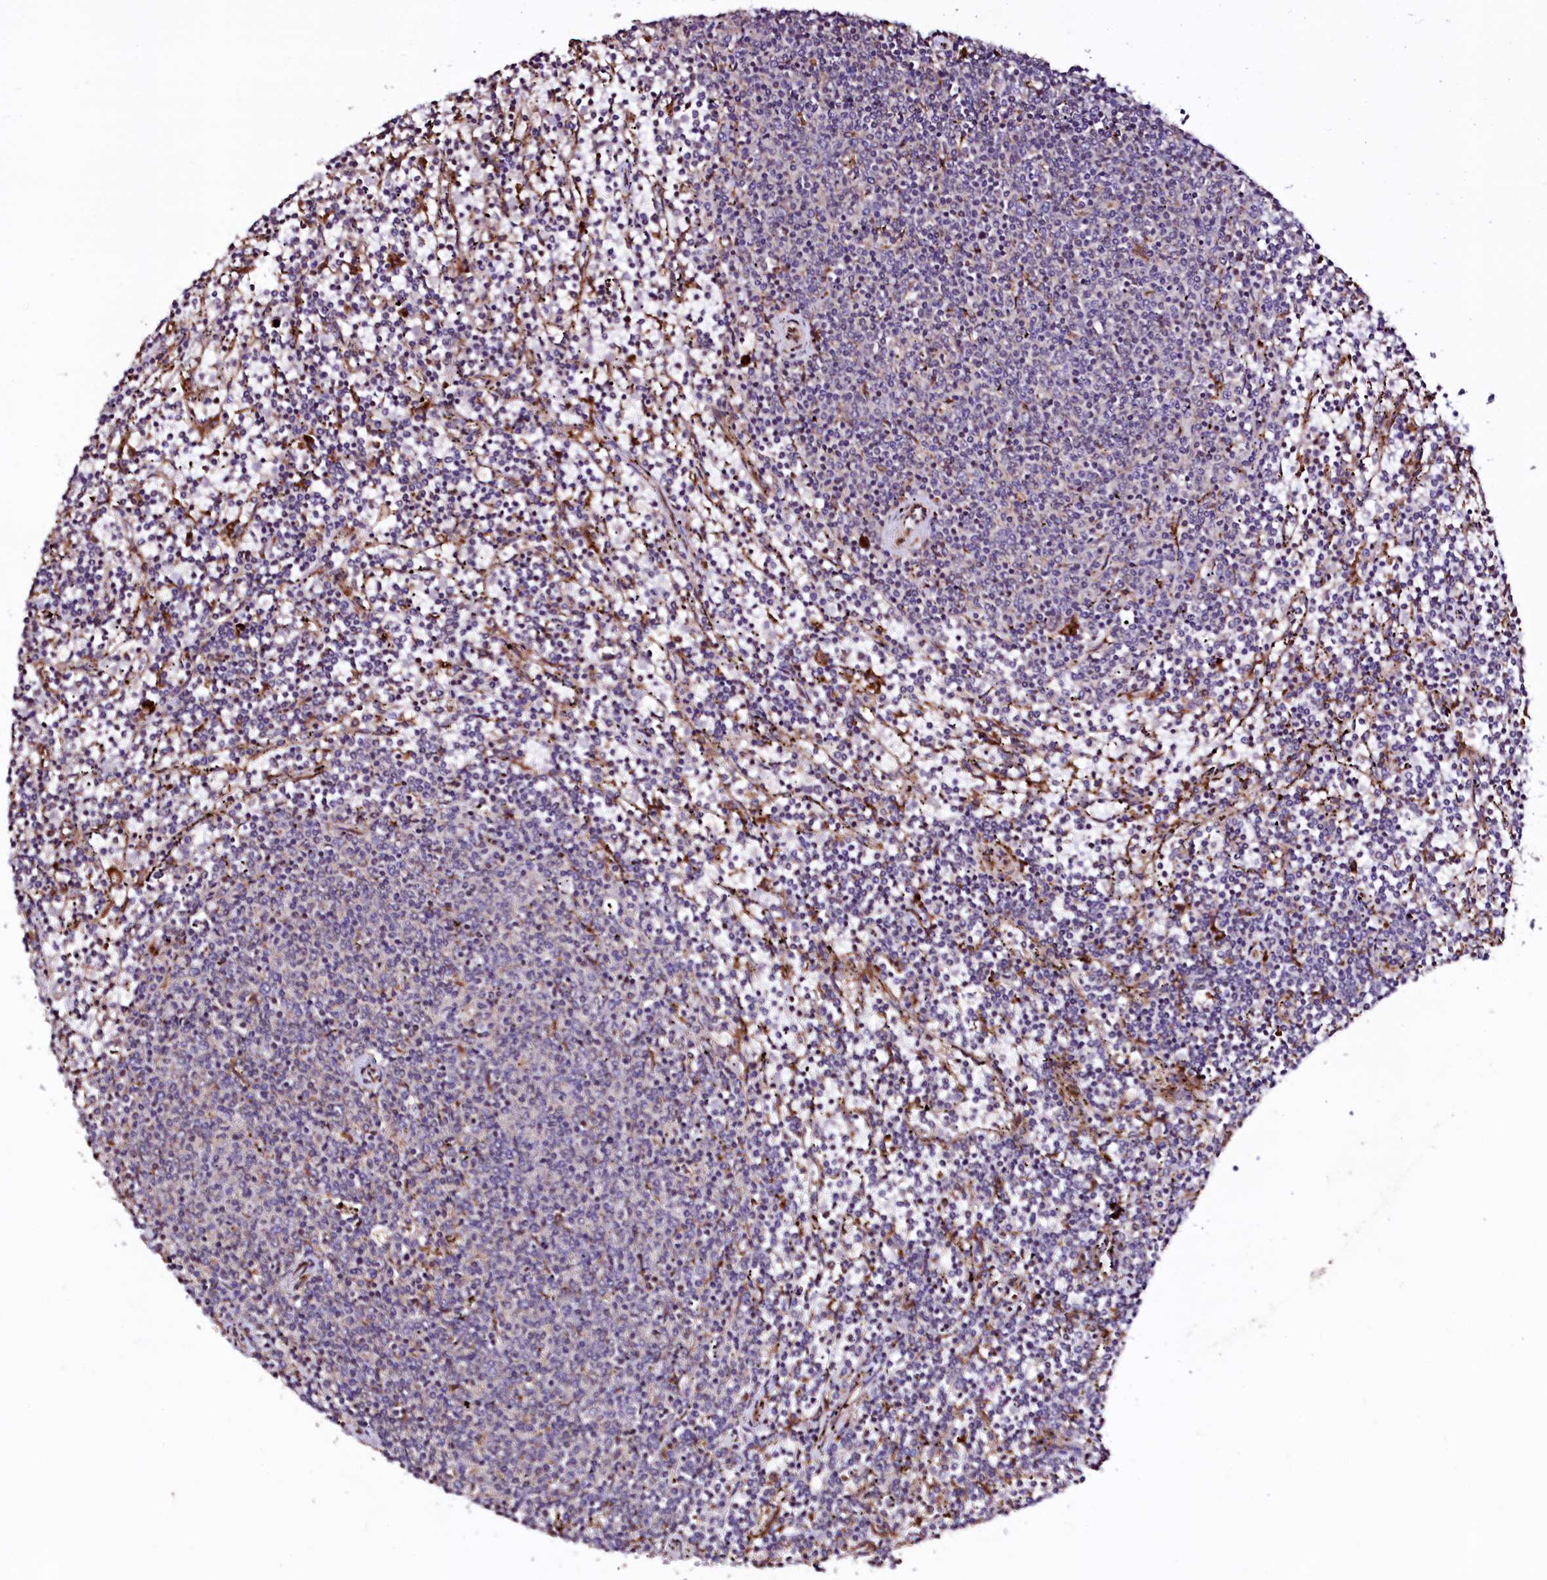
{"staining": {"intensity": "negative", "quantity": "none", "location": "none"}, "tissue": "lymphoma", "cell_type": "Tumor cells", "image_type": "cancer", "snomed": [{"axis": "morphology", "description": "Malignant lymphoma, non-Hodgkin's type, Low grade"}, {"axis": "topography", "description": "Spleen"}], "caption": "Tumor cells show no significant protein staining in malignant lymphoma, non-Hodgkin's type (low-grade).", "gene": "C5orf15", "patient": {"sex": "female", "age": 50}}